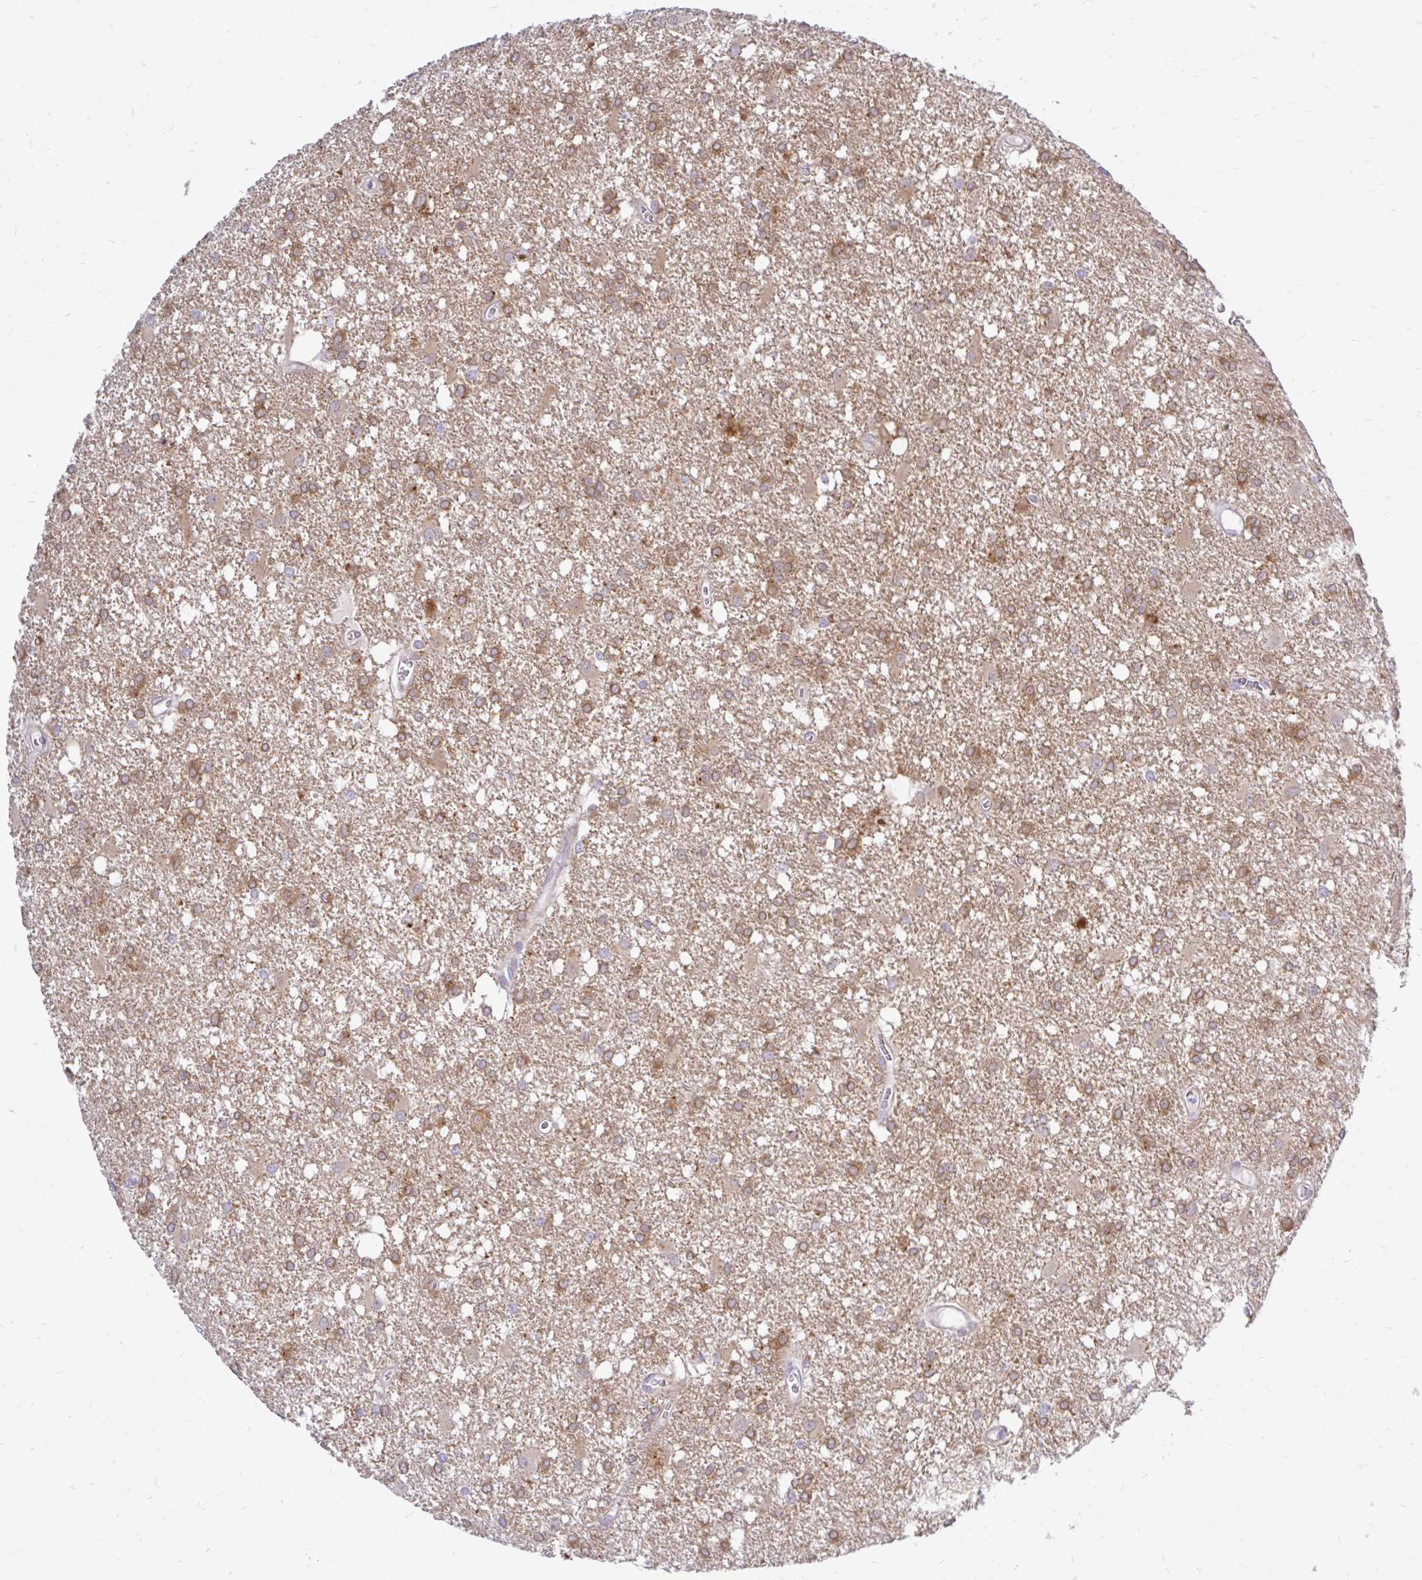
{"staining": {"intensity": "moderate", "quantity": ">75%", "location": "cytoplasmic/membranous"}, "tissue": "glioma", "cell_type": "Tumor cells", "image_type": "cancer", "snomed": [{"axis": "morphology", "description": "Glioma, malignant, High grade"}, {"axis": "topography", "description": "Brain"}], "caption": "Immunohistochemistry (IHC) of glioma reveals medium levels of moderate cytoplasmic/membranous positivity in approximately >75% of tumor cells.", "gene": "MAP1LC3A", "patient": {"sex": "male", "age": 48}}